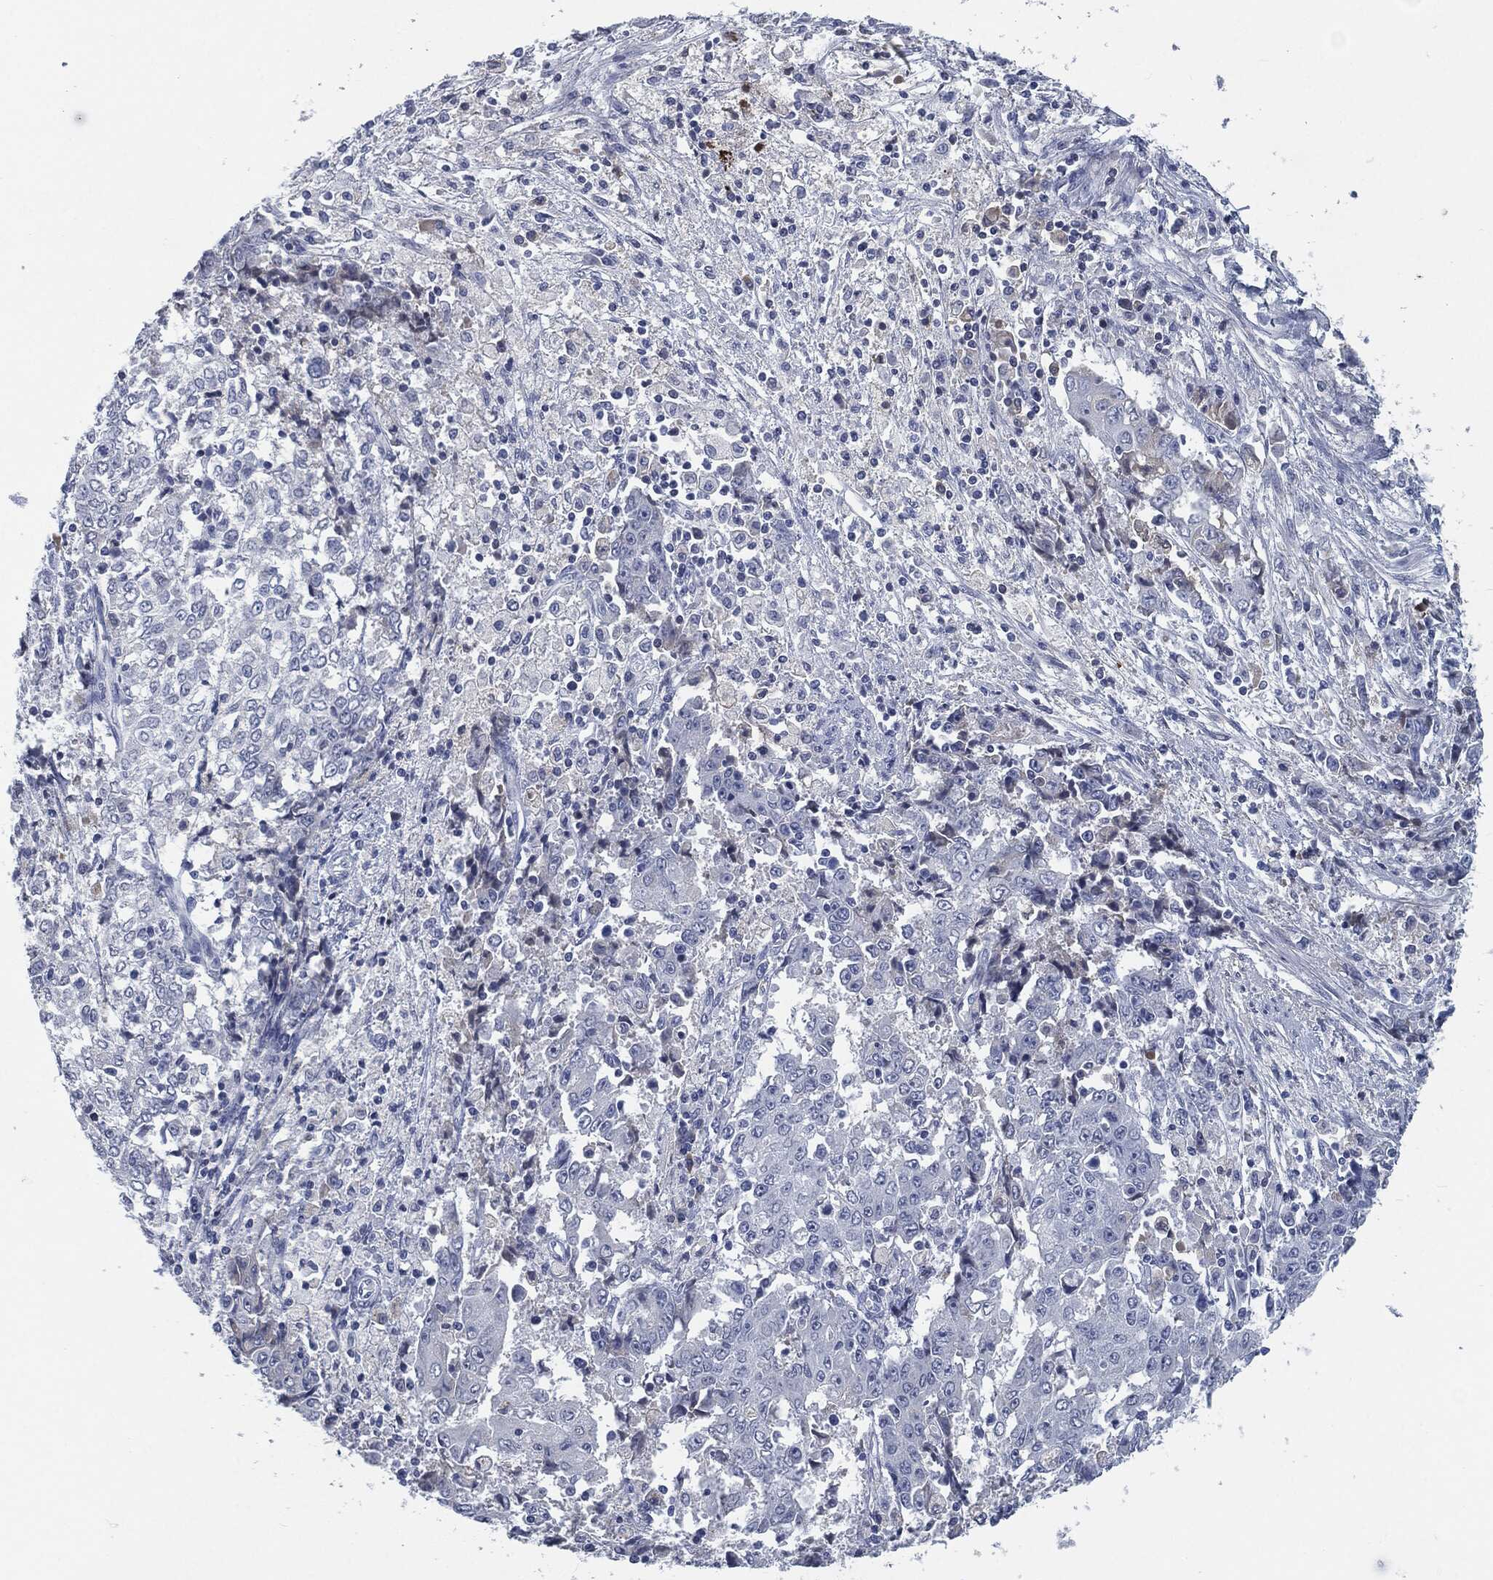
{"staining": {"intensity": "negative", "quantity": "none", "location": "none"}, "tissue": "ovarian cancer", "cell_type": "Tumor cells", "image_type": "cancer", "snomed": [{"axis": "morphology", "description": "Carcinoma, endometroid"}, {"axis": "topography", "description": "Ovary"}], "caption": "A micrograph of ovarian endometroid carcinoma stained for a protein demonstrates no brown staining in tumor cells. (Stains: DAB IHC with hematoxylin counter stain, Microscopy: brightfield microscopy at high magnification).", "gene": "MST1", "patient": {"sex": "female", "age": 42}}